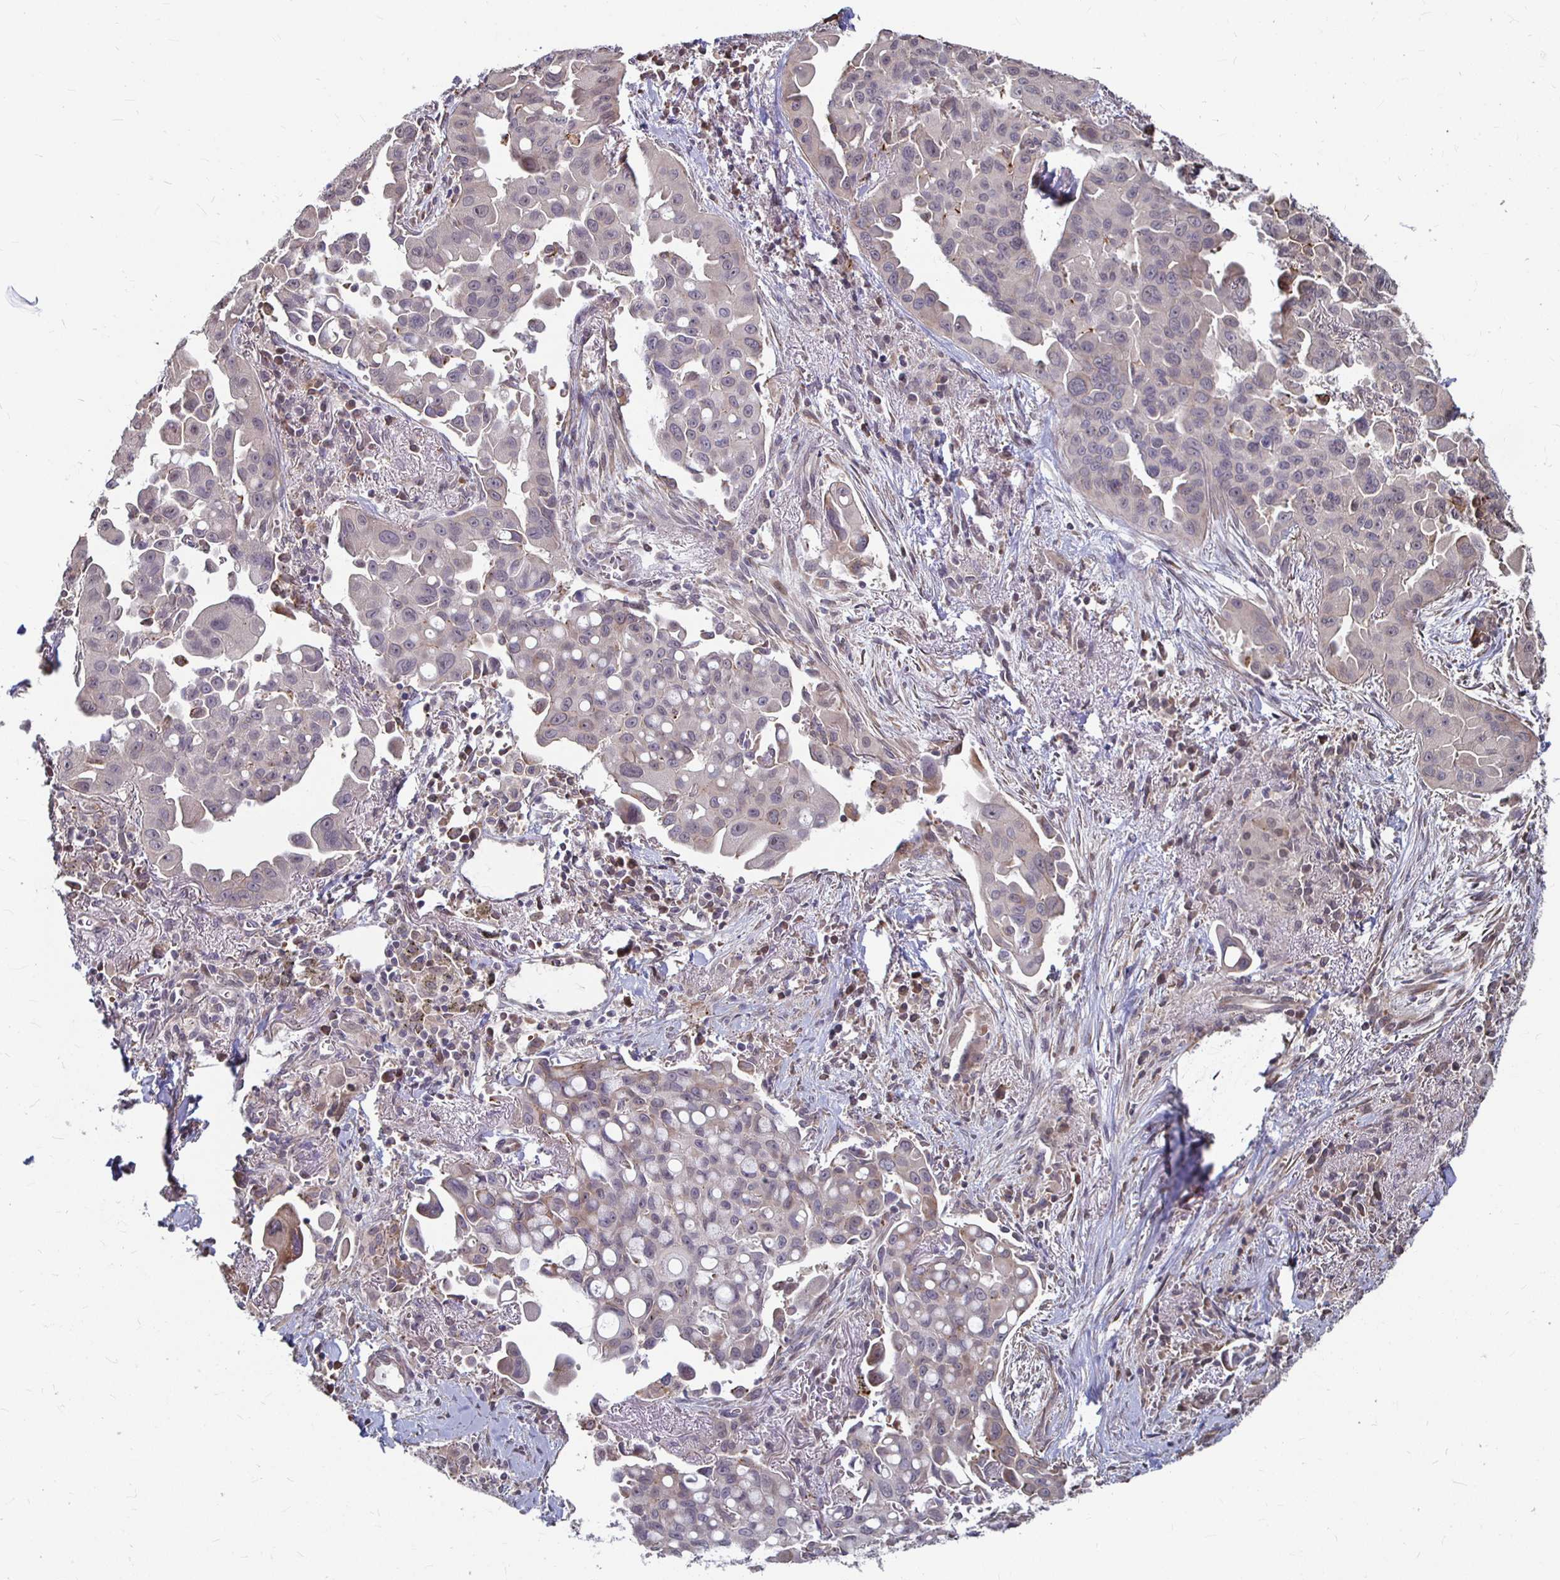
{"staining": {"intensity": "weak", "quantity": "25%-75%", "location": "cytoplasmic/membranous"}, "tissue": "lung cancer", "cell_type": "Tumor cells", "image_type": "cancer", "snomed": [{"axis": "morphology", "description": "Adenocarcinoma, NOS"}, {"axis": "topography", "description": "Lung"}], "caption": "Protein analysis of adenocarcinoma (lung) tissue displays weak cytoplasmic/membranous positivity in about 25%-75% of tumor cells. The staining was performed using DAB, with brown indicating positive protein expression. Nuclei are stained blue with hematoxylin.", "gene": "CAPN11", "patient": {"sex": "male", "age": 68}}